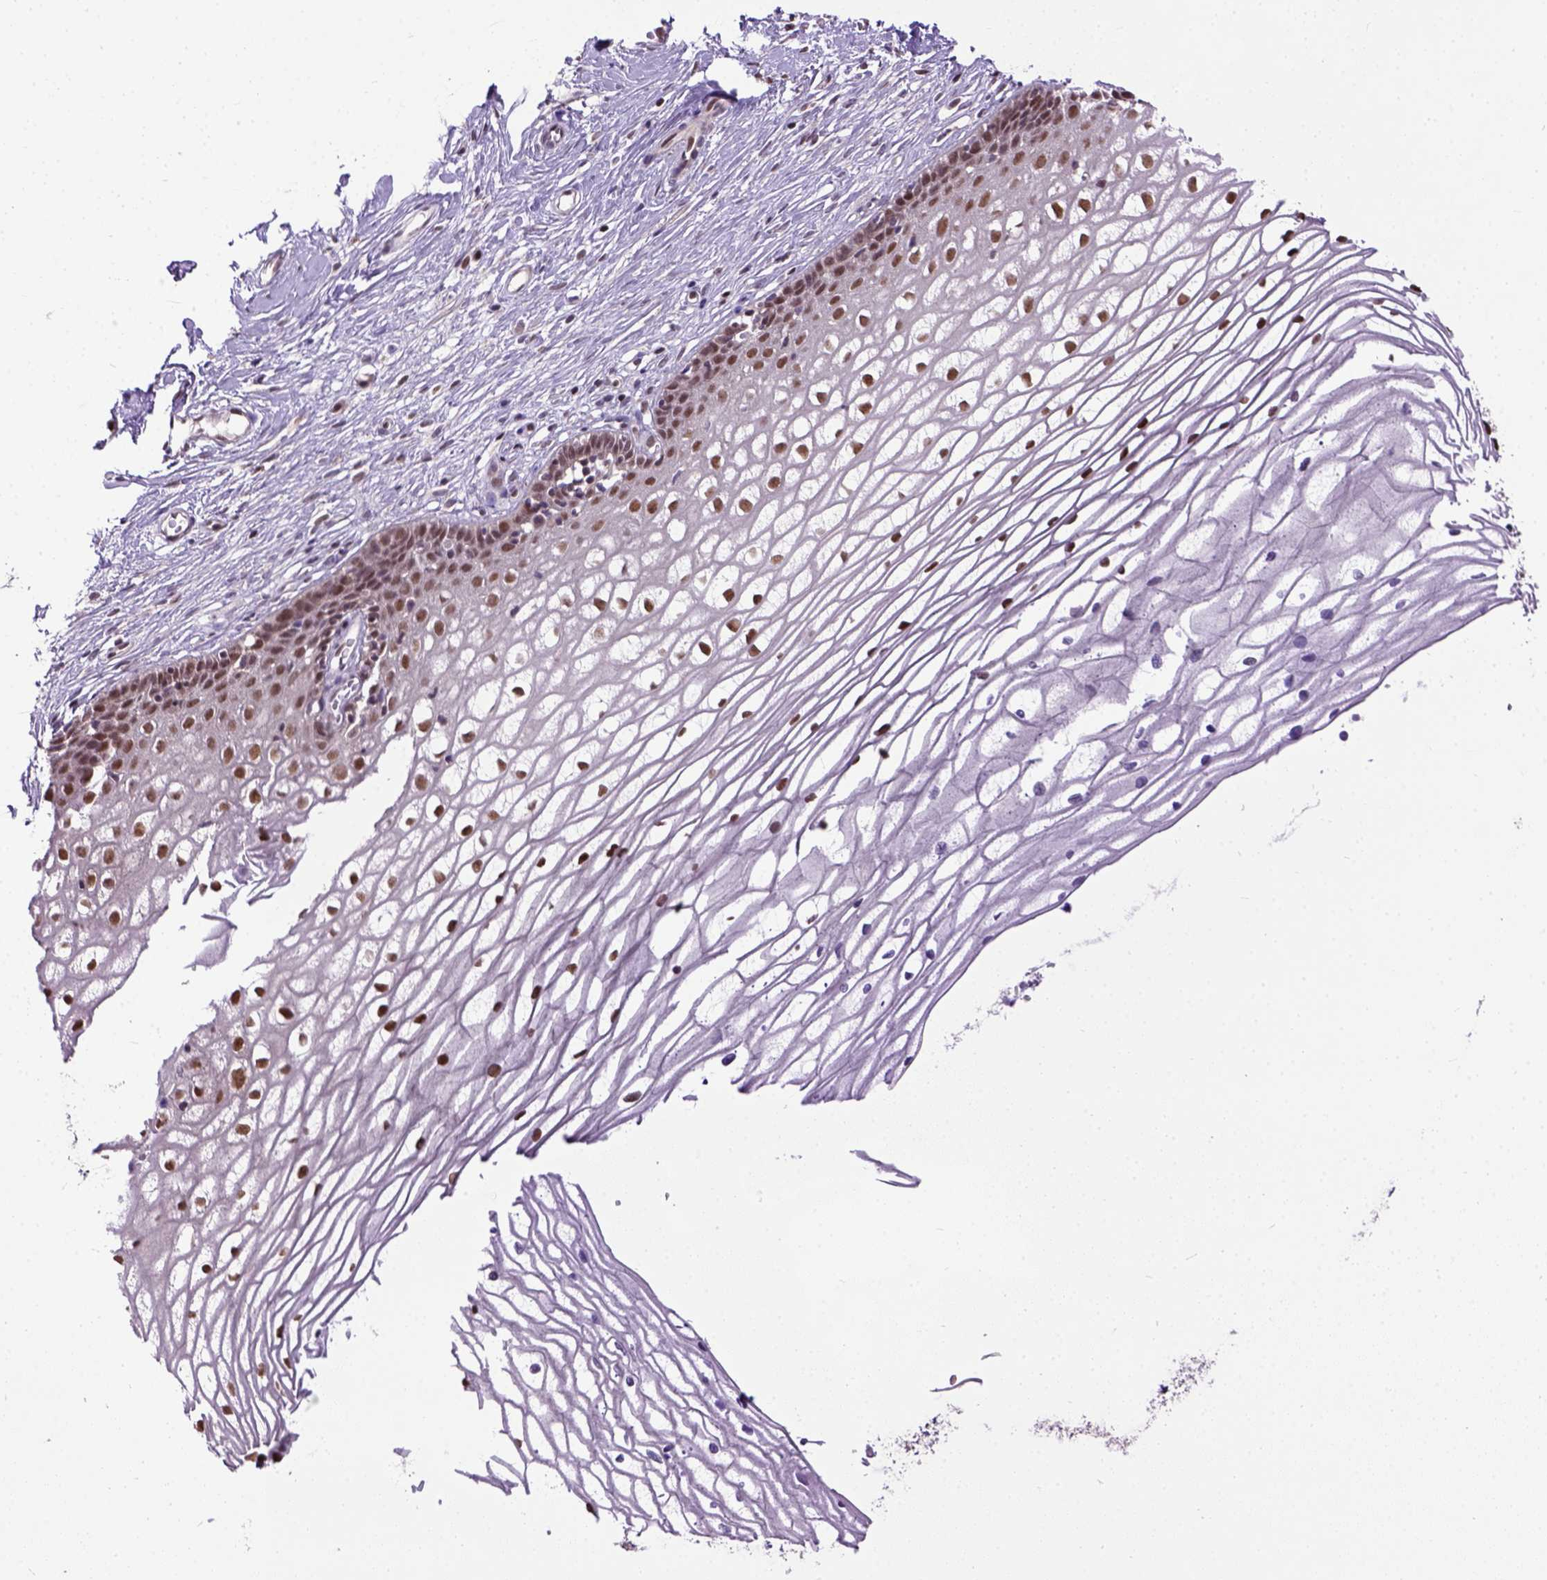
{"staining": {"intensity": "moderate", "quantity": ">75%", "location": "nuclear"}, "tissue": "cervix", "cell_type": "Glandular cells", "image_type": "normal", "snomed": [{"axis": "morphology", "description": "Normal tissue, NOS"}, {"axis": "topography", "description": "Cervix"}], "caption": "Normal cervix reveals moderate nuclear expression in approximately >75% of glandular cells (DAB IHC with brightfield microscopy, high magnification)..", "gene": "UBA3", "patient": {"sex": "female", "age": 40}}